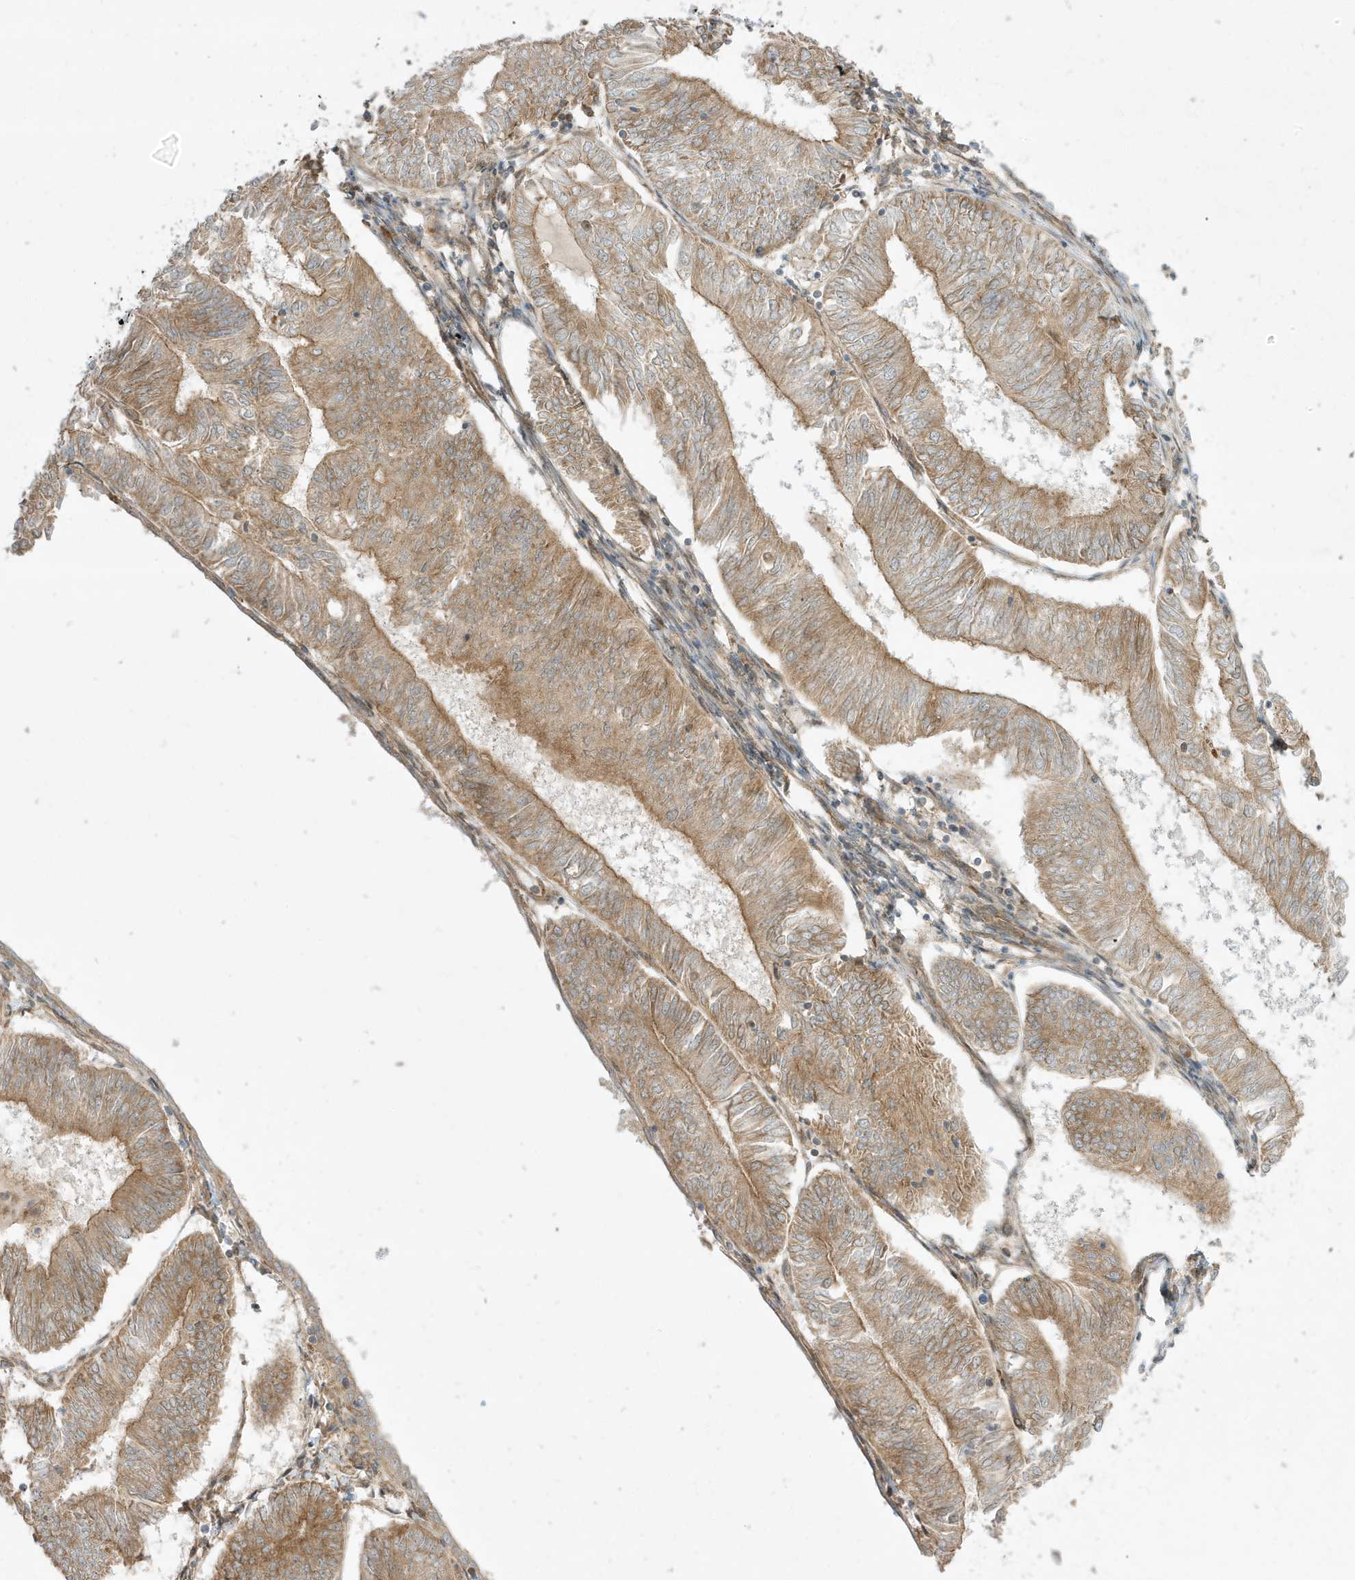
{"staining": {"intensity": "moderate", "quantity": ">75%", "location": "cytoplasmic/membranous"}, "tissue": "endometrial cancer", "cell_type": "Tumor cells", "image_type": "cancer", "snomed": [{"axis": "morphology", "description": "Adenocarcinoma, NOS"}, {"axis": "topography", "description": "Endometrium"}], "caption": "Endometrial adenocarcinoma stained with IHC reveals moderate cytoplasmic/membranous positivity in approximately >75% of tumor cells.", "gene": "SCARF2", "patient": {"sex": "female", "age": 58}}